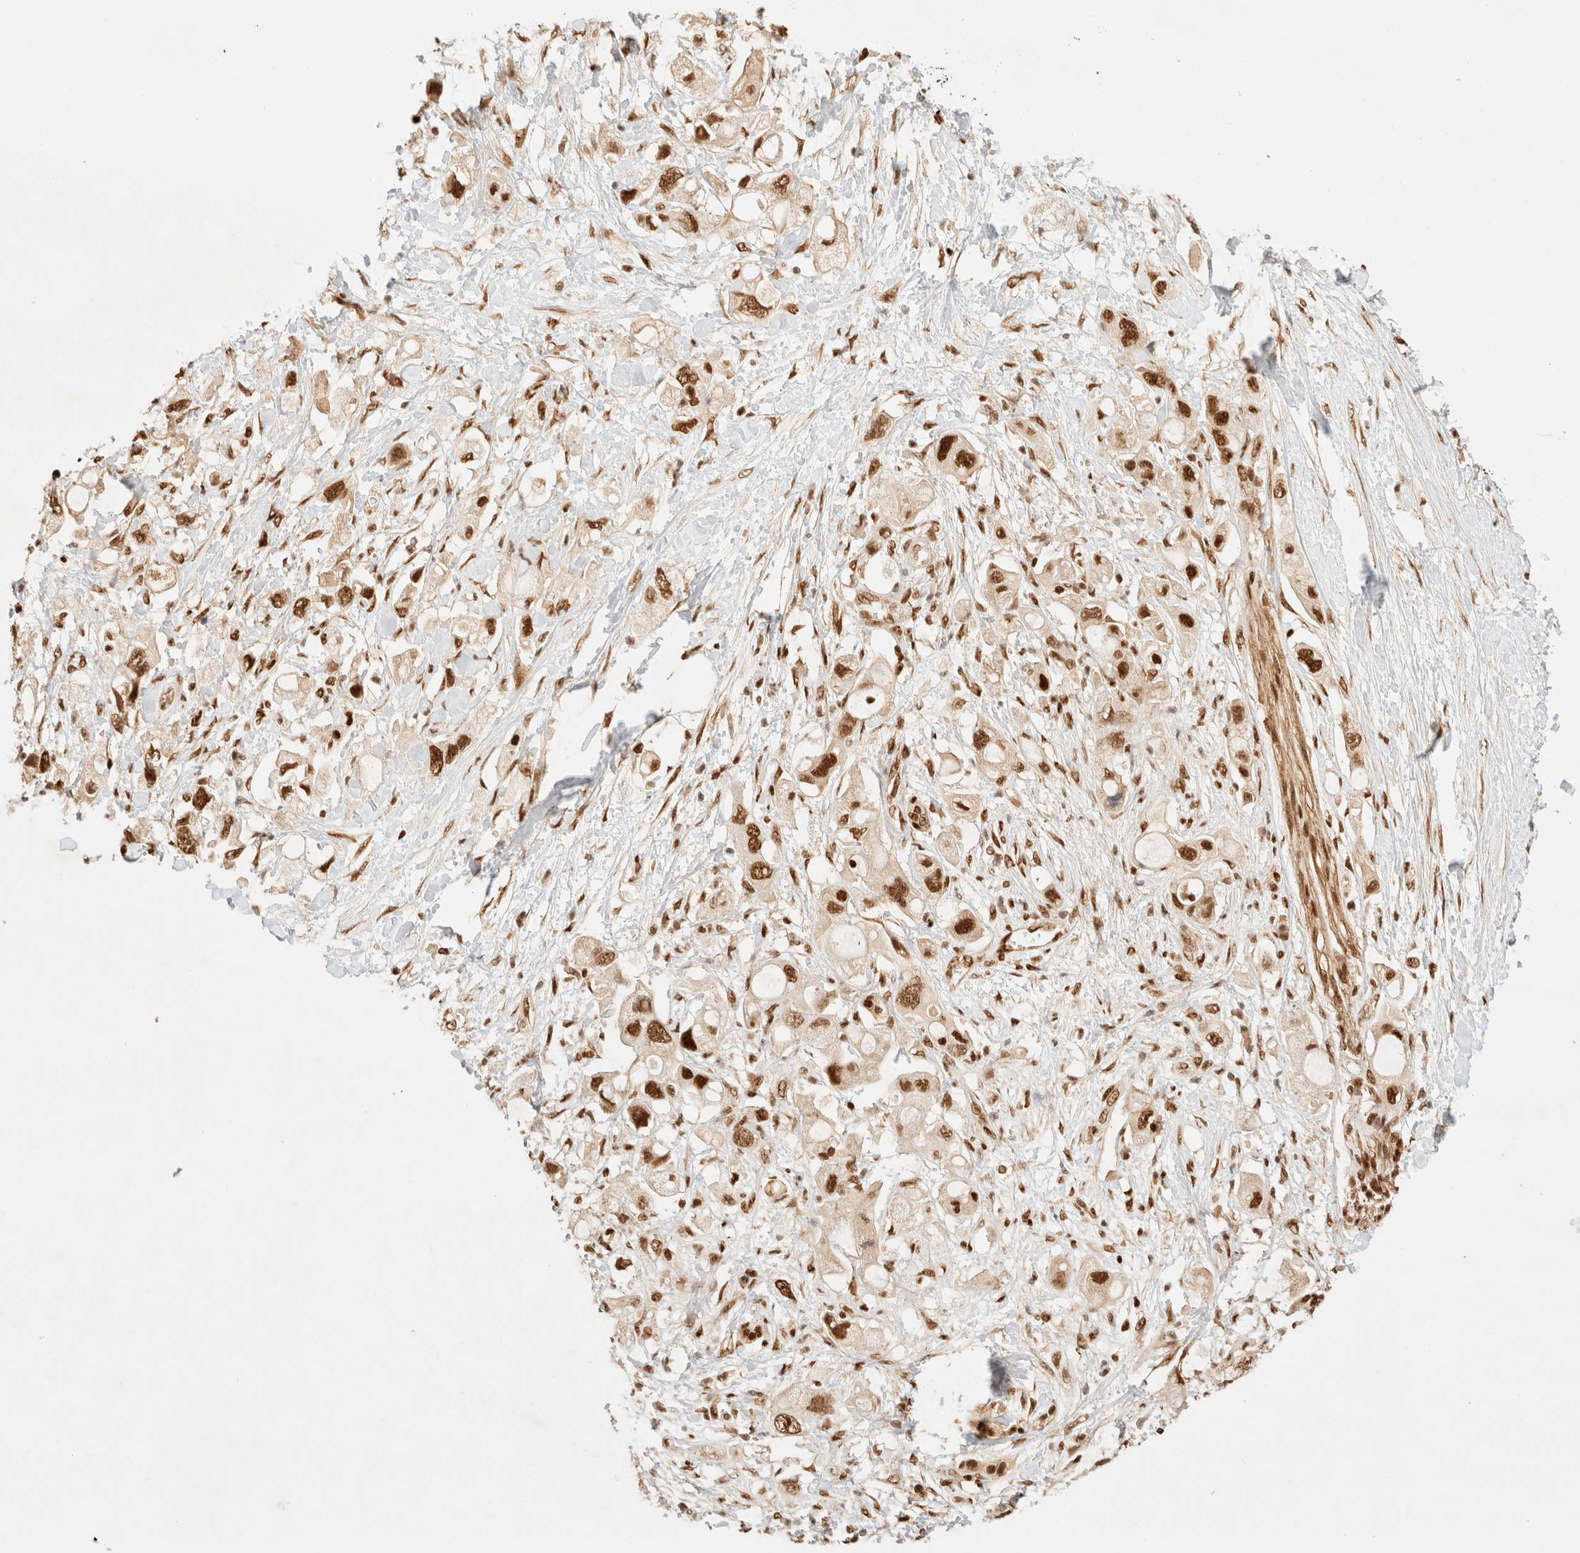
{"staining": {"intensity": "strong", "quantity": ">75%", "location": "nuclear"}, "tissue": "pancreatic cancer", "cell_type": "Tumor cells", "image_type": "cancer", "snomed": [{"axis": "morphology", "description": "Adenocarcinoma, NOS"}, {"axis": "topography", "description": "Pancreas"}], "caption": "An IHC micrograph of tumor tissue is shown. Protein staining in brown shows strong nuclear positivity in pancreatic cancer (adenocarcinoma) within tumor cells. (Brightfield microscopy of DAB IHC at high magnification).", "gene": "ZNF768", "patient": {"sex": "female", "age": 56}}